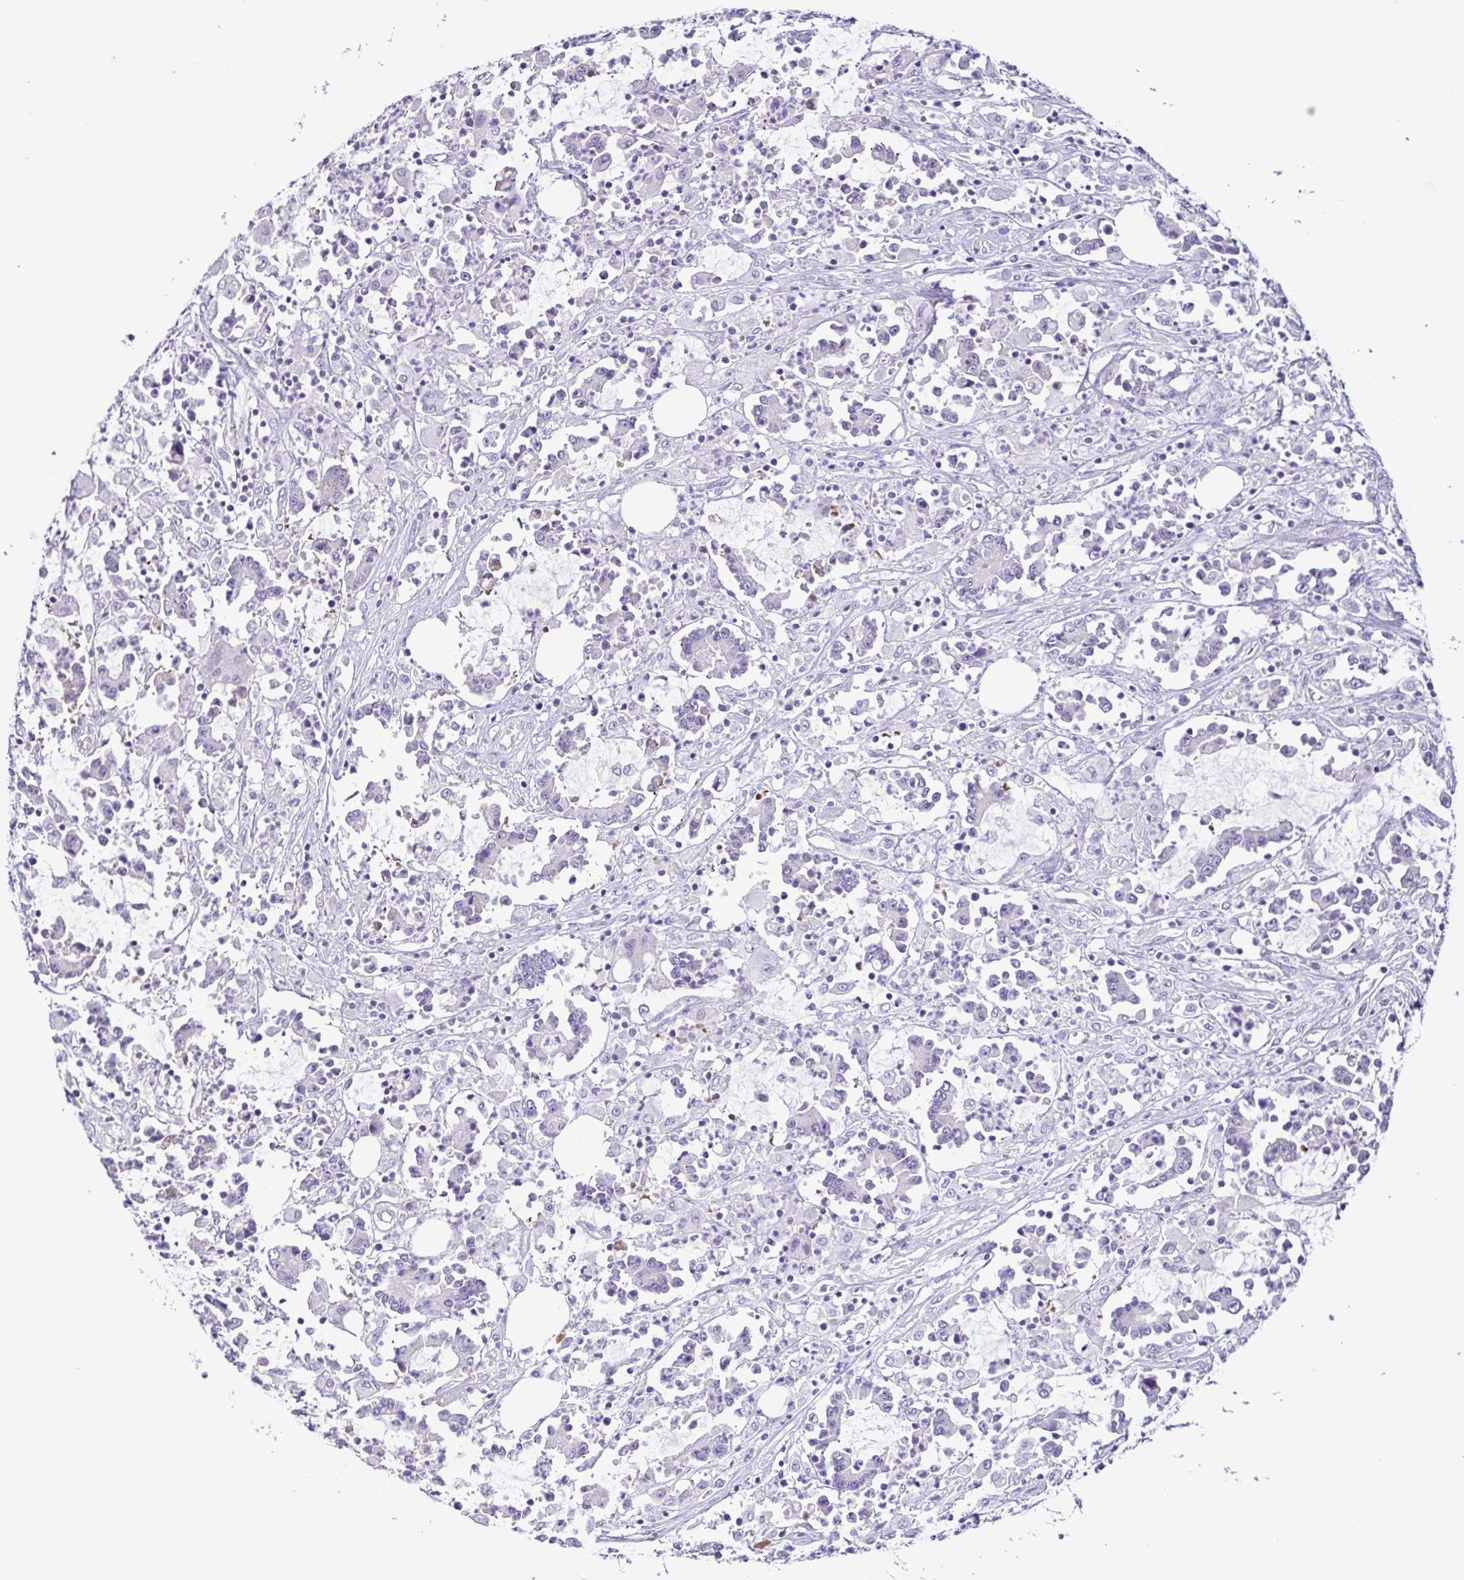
{"staining": {"intensity": "negative", "quantity": "none", "location": "none"}, "tissue": "stomach cancer", "cell_type": "Tumor cells", "image_type": "cancer", "snomed": [{"axis": "morphology", "description": "Adenocarcinoma, NOS"}, {"axis": "topography", "description": "Stomach, upper"}], "caption": "IHC image of neoplastic tissue: human stomach cancer stained with DAB shows no significant protein expression in tumor cells.", "gene": "DCLK2", "patient": {"sex": "male", "age": 68}}